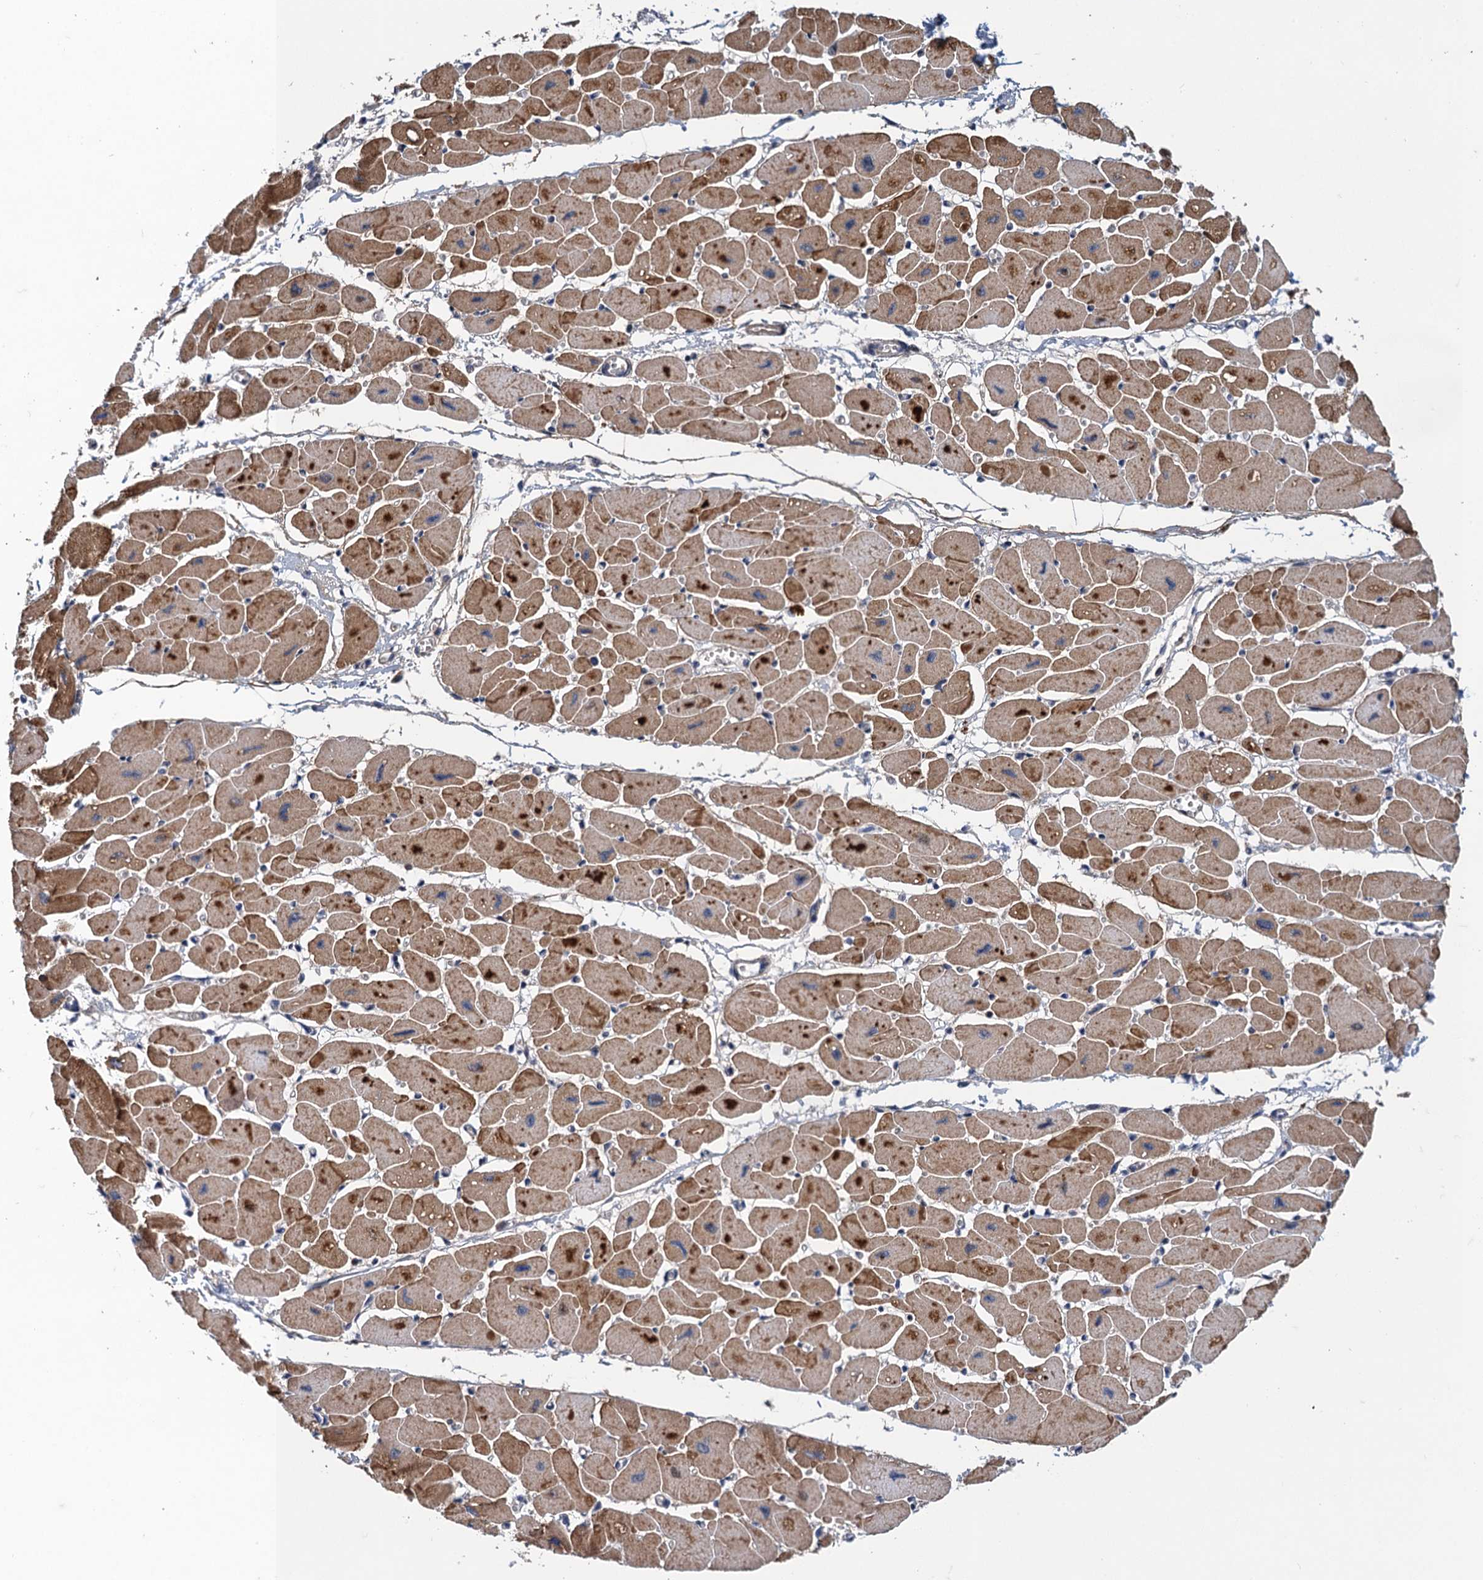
{"staining": {"intensity": "moderate", "quantity": ">75%", "location": "cytoplasmic/membranous"}, "tissue": "heart muscle", "cell_type": "Cardiomyocytes", "image_type": "normal", "snomed": [{"axis": "morphology", "description": "Normal tissue, NOS"}, {"axis": "topography", "description": "Heart"}], "caption": "Protein positivity by immunohistochemistry (IHC) displays moderate cytoplasmic/membranous staining in approximately >75% of cardiomyocytes in benign heart muscle.", "gene": "MDM1", "patient": {"sex": "female", "age": 54}}